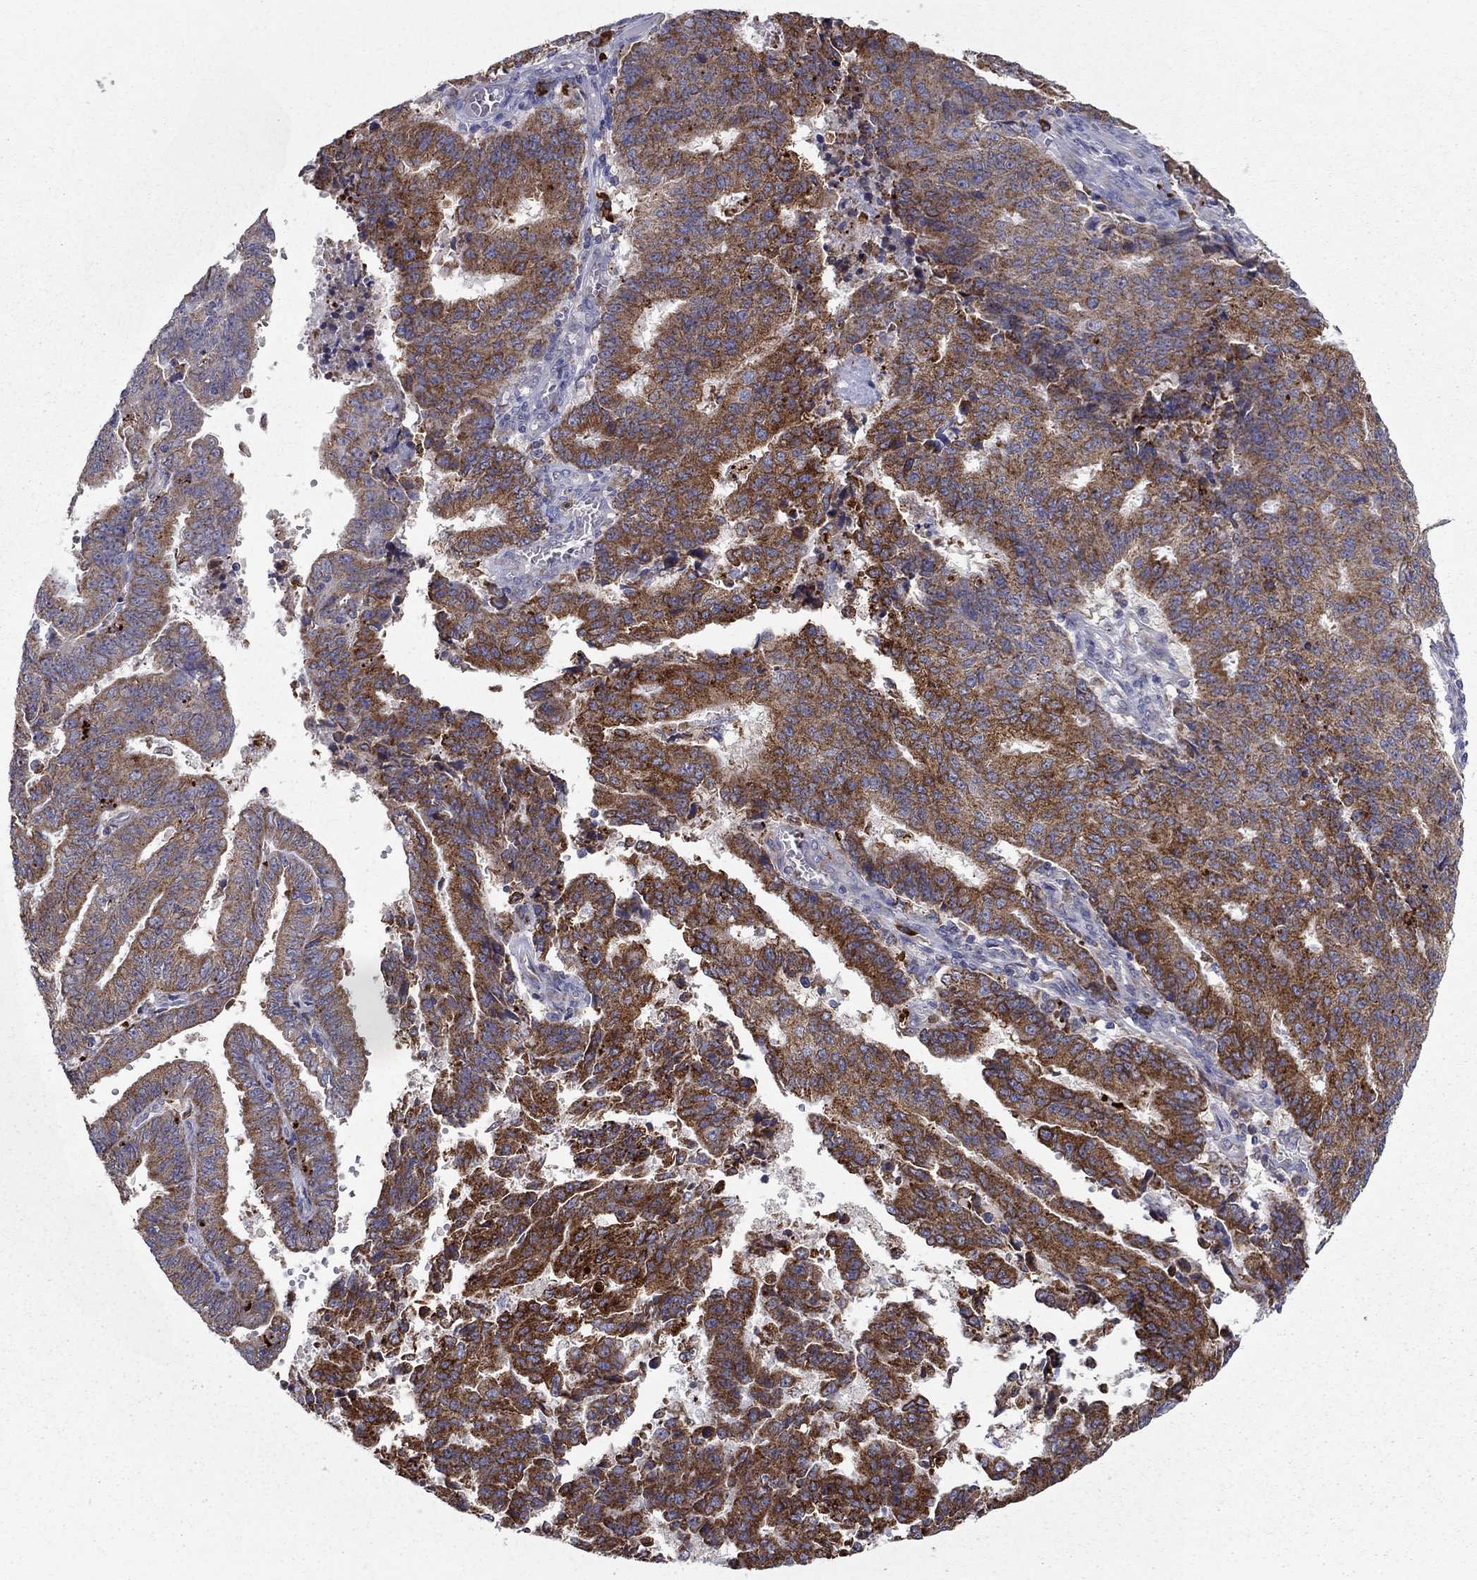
{"staining": {"intensity": "strong", "quantity": ">75%", "location": "cytoplasmic/membranous"}, "tissue": "endometrial cancer", "cell_type": "Tumor cells", "image_type": "cancer", "snomed": [{"axis": "morphology", "description": "Adenocarcinoma, NOS"}, {"axis": "topography", "description": "Endometrium"}], "caption": "Endometrial cancer tissue reveals strong cytoplasmic/membranous staining in approximately >75% of tumor cells The staining was performed using DAB, with brown indicating positive protein expression. Nuclei are stained blue with hematoxylin.", "gene": "PRDX4", "patient": {"sex": "female", "age": 82}}